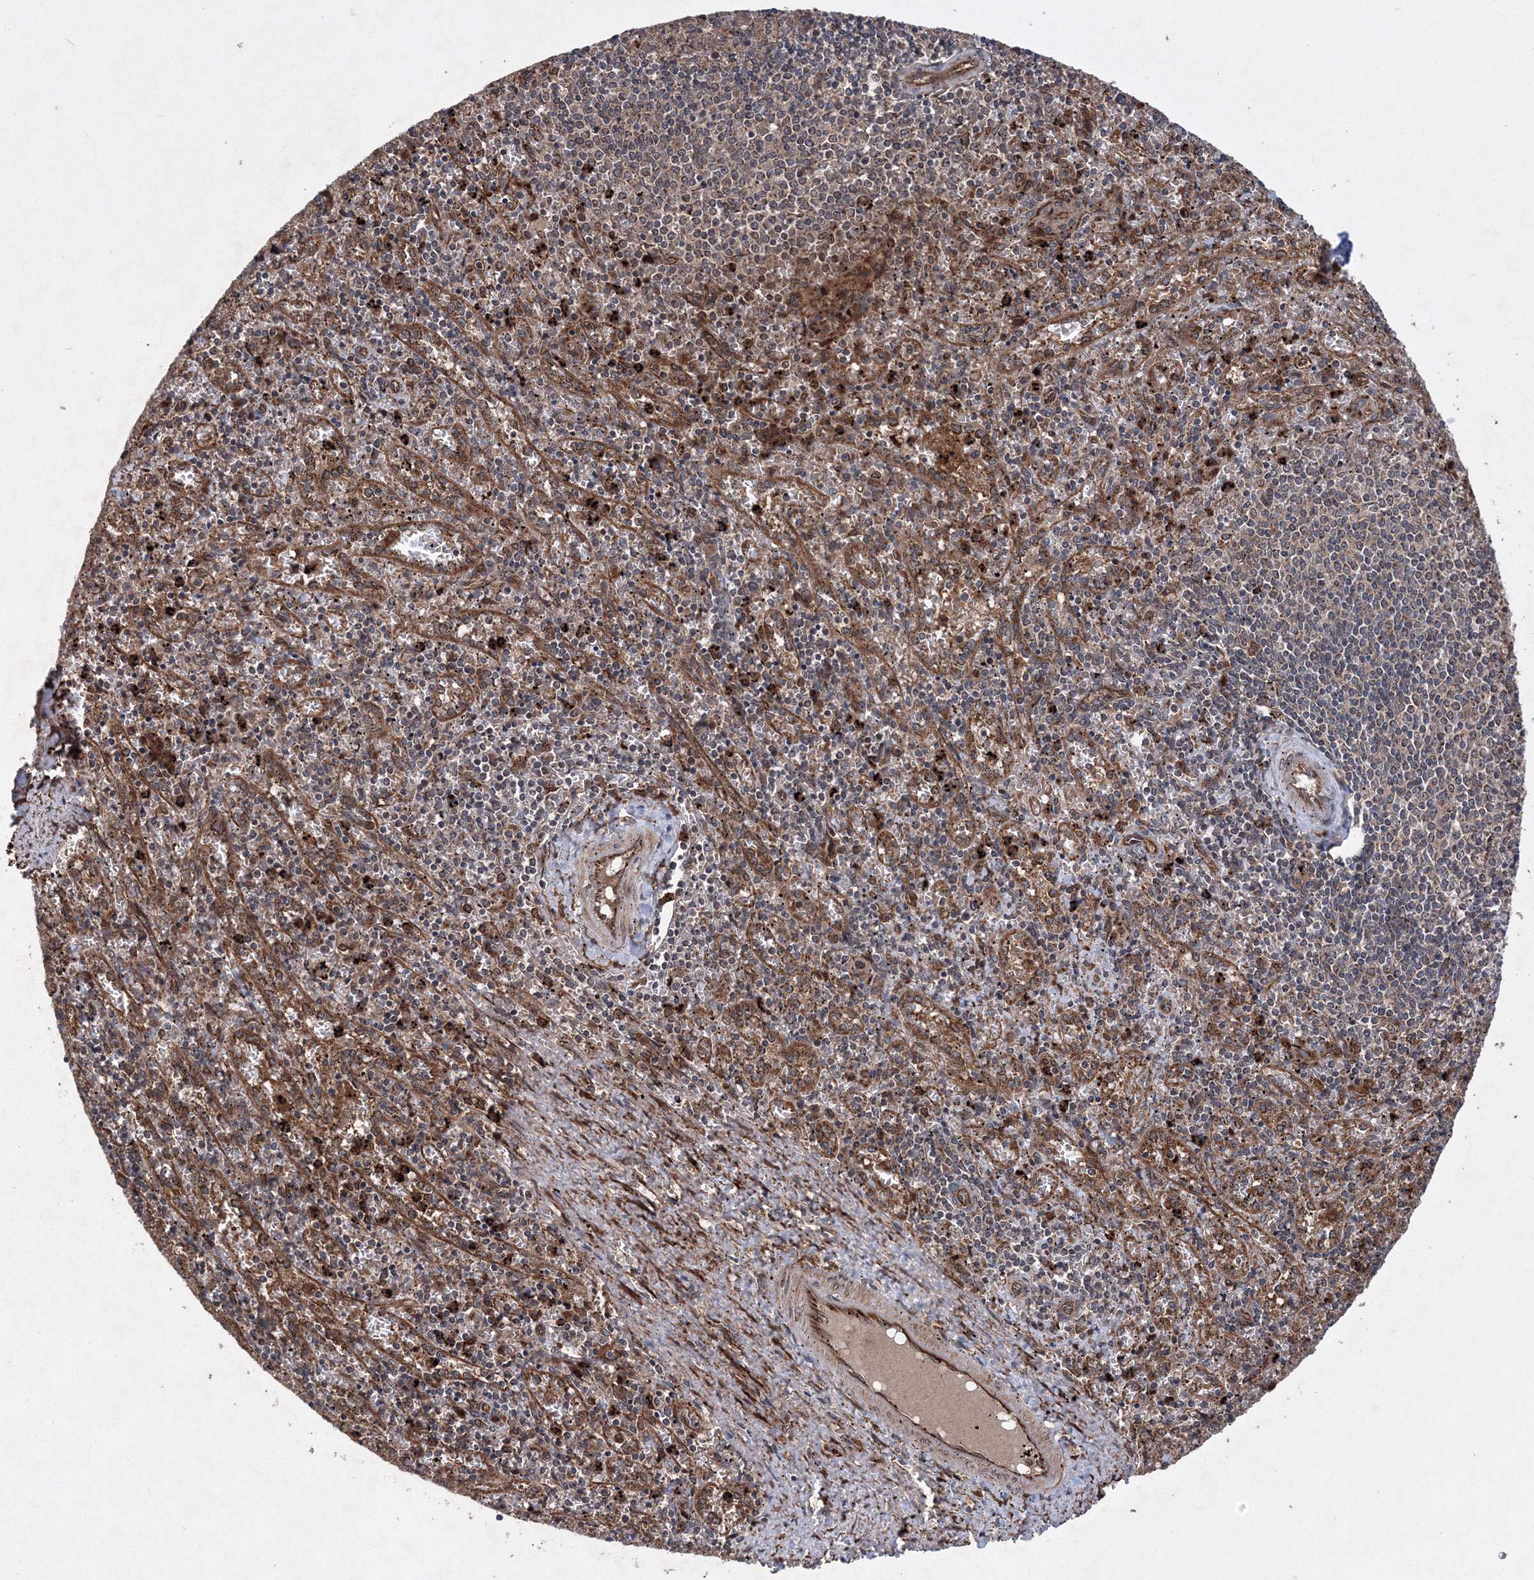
{"staining": {"intensity": "moderate", "quantity": "25%-75%", "location": "cytoplasmic/membranous"}, "tissue": "spleen", "cell_type": "Cells in red pulp", "image_type": "normal", "snomed": [{"axis": "morphology", "description": "Normal tissue, NOS"}, {"axis": "topography", "description": "Spleen"}], "caption": "A histopathology image of spleen stained for a protein reveals moderate cytoplasmic/membranous brown staining in cells in red pulp.", "gene": "ATG3", "patient": {"sex": "male", "age": 11}}